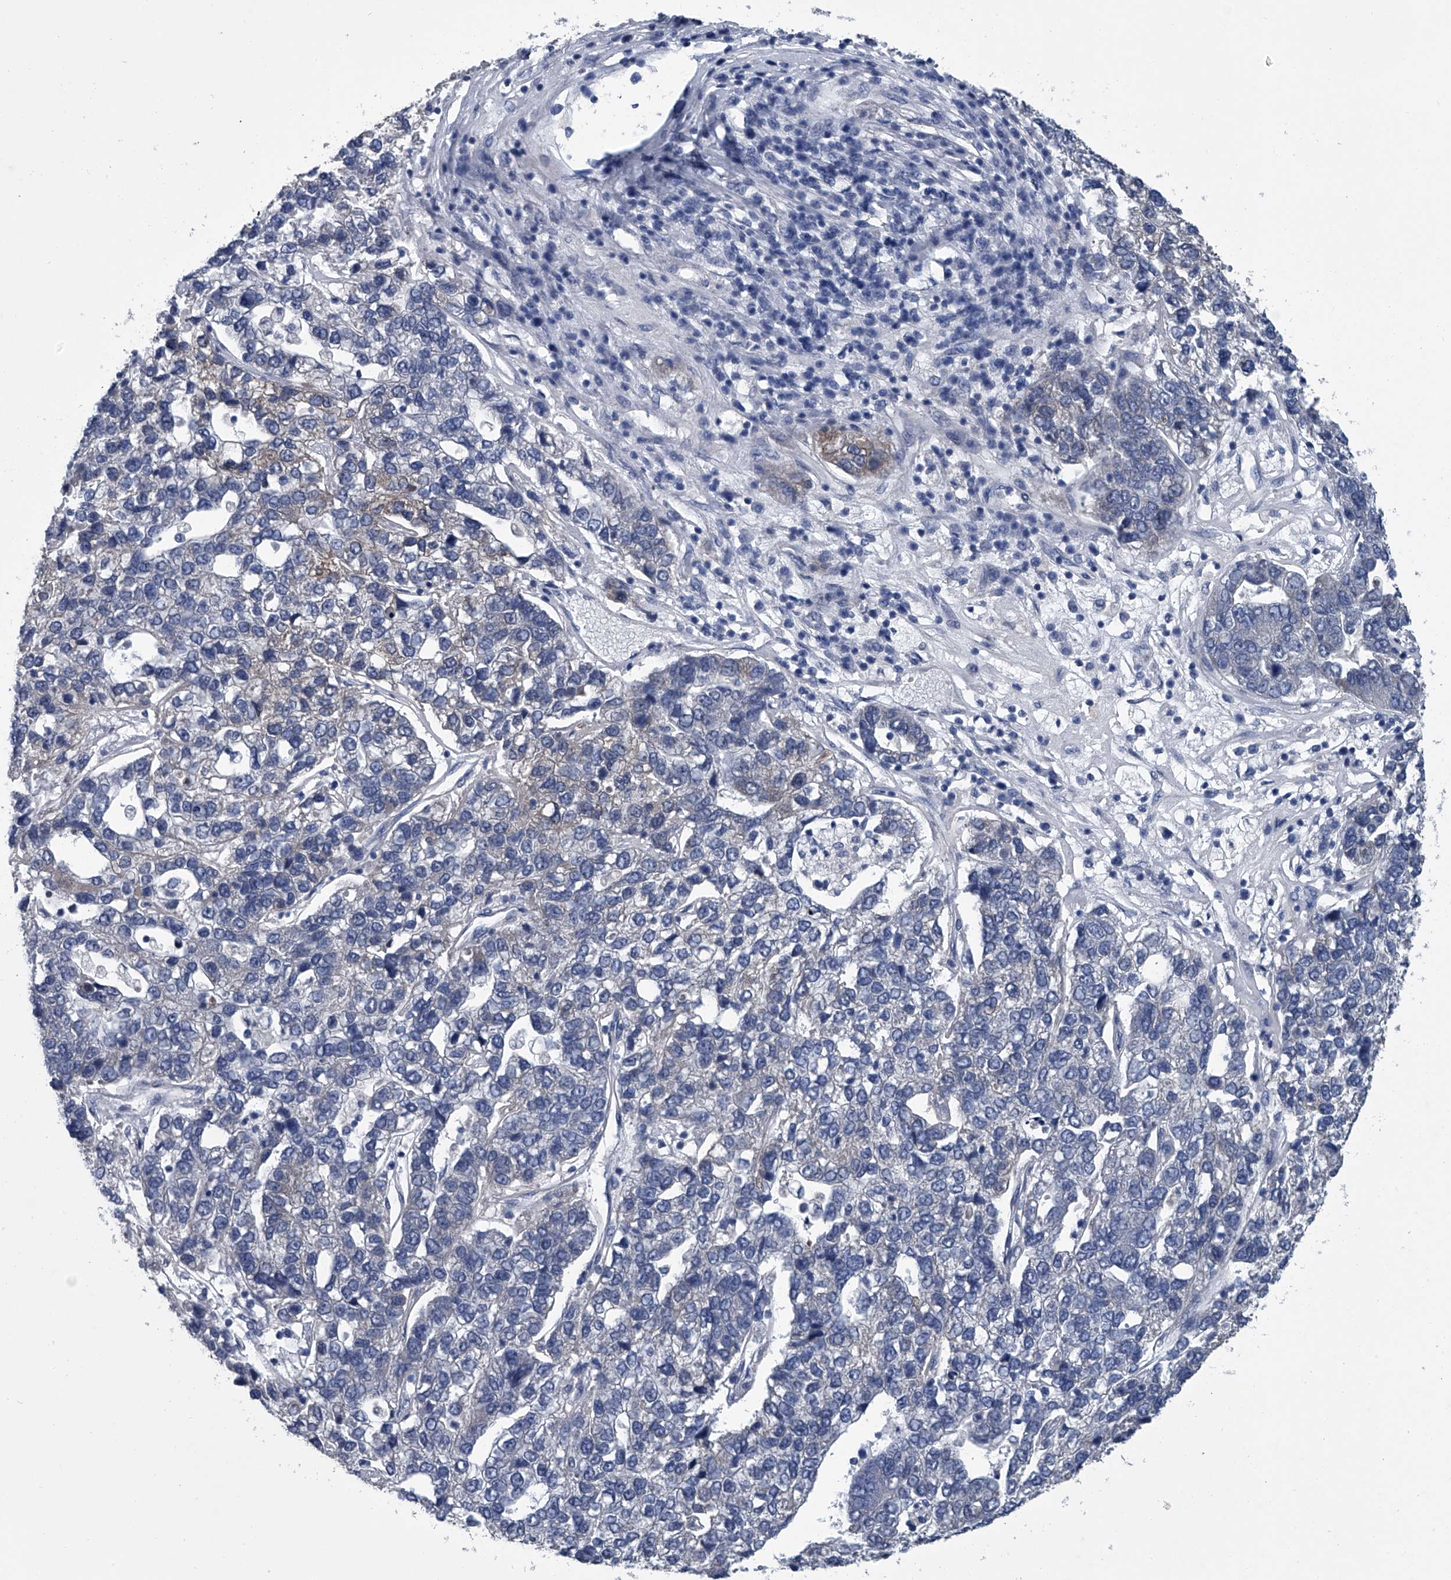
{"staining": {"intensity": "negative", "quantity": "none", "location": "none"}, "tissue": "pancreatic cancer", "cell_type": "Tumor cells", "image_type": "cancer", "snomed": [{"axis": "morphology", "description": "Adenocarcinoma, NOS"}, {"axis": "topography", "description": "Pancreas"}], "caption": "Human adenocarcinoma (pancreatic) stained for a protein using IHC exhibits no expression in tumor cells.", "gene": "PPP2R5D", "patient": {"sex": "female", "age": 61}}